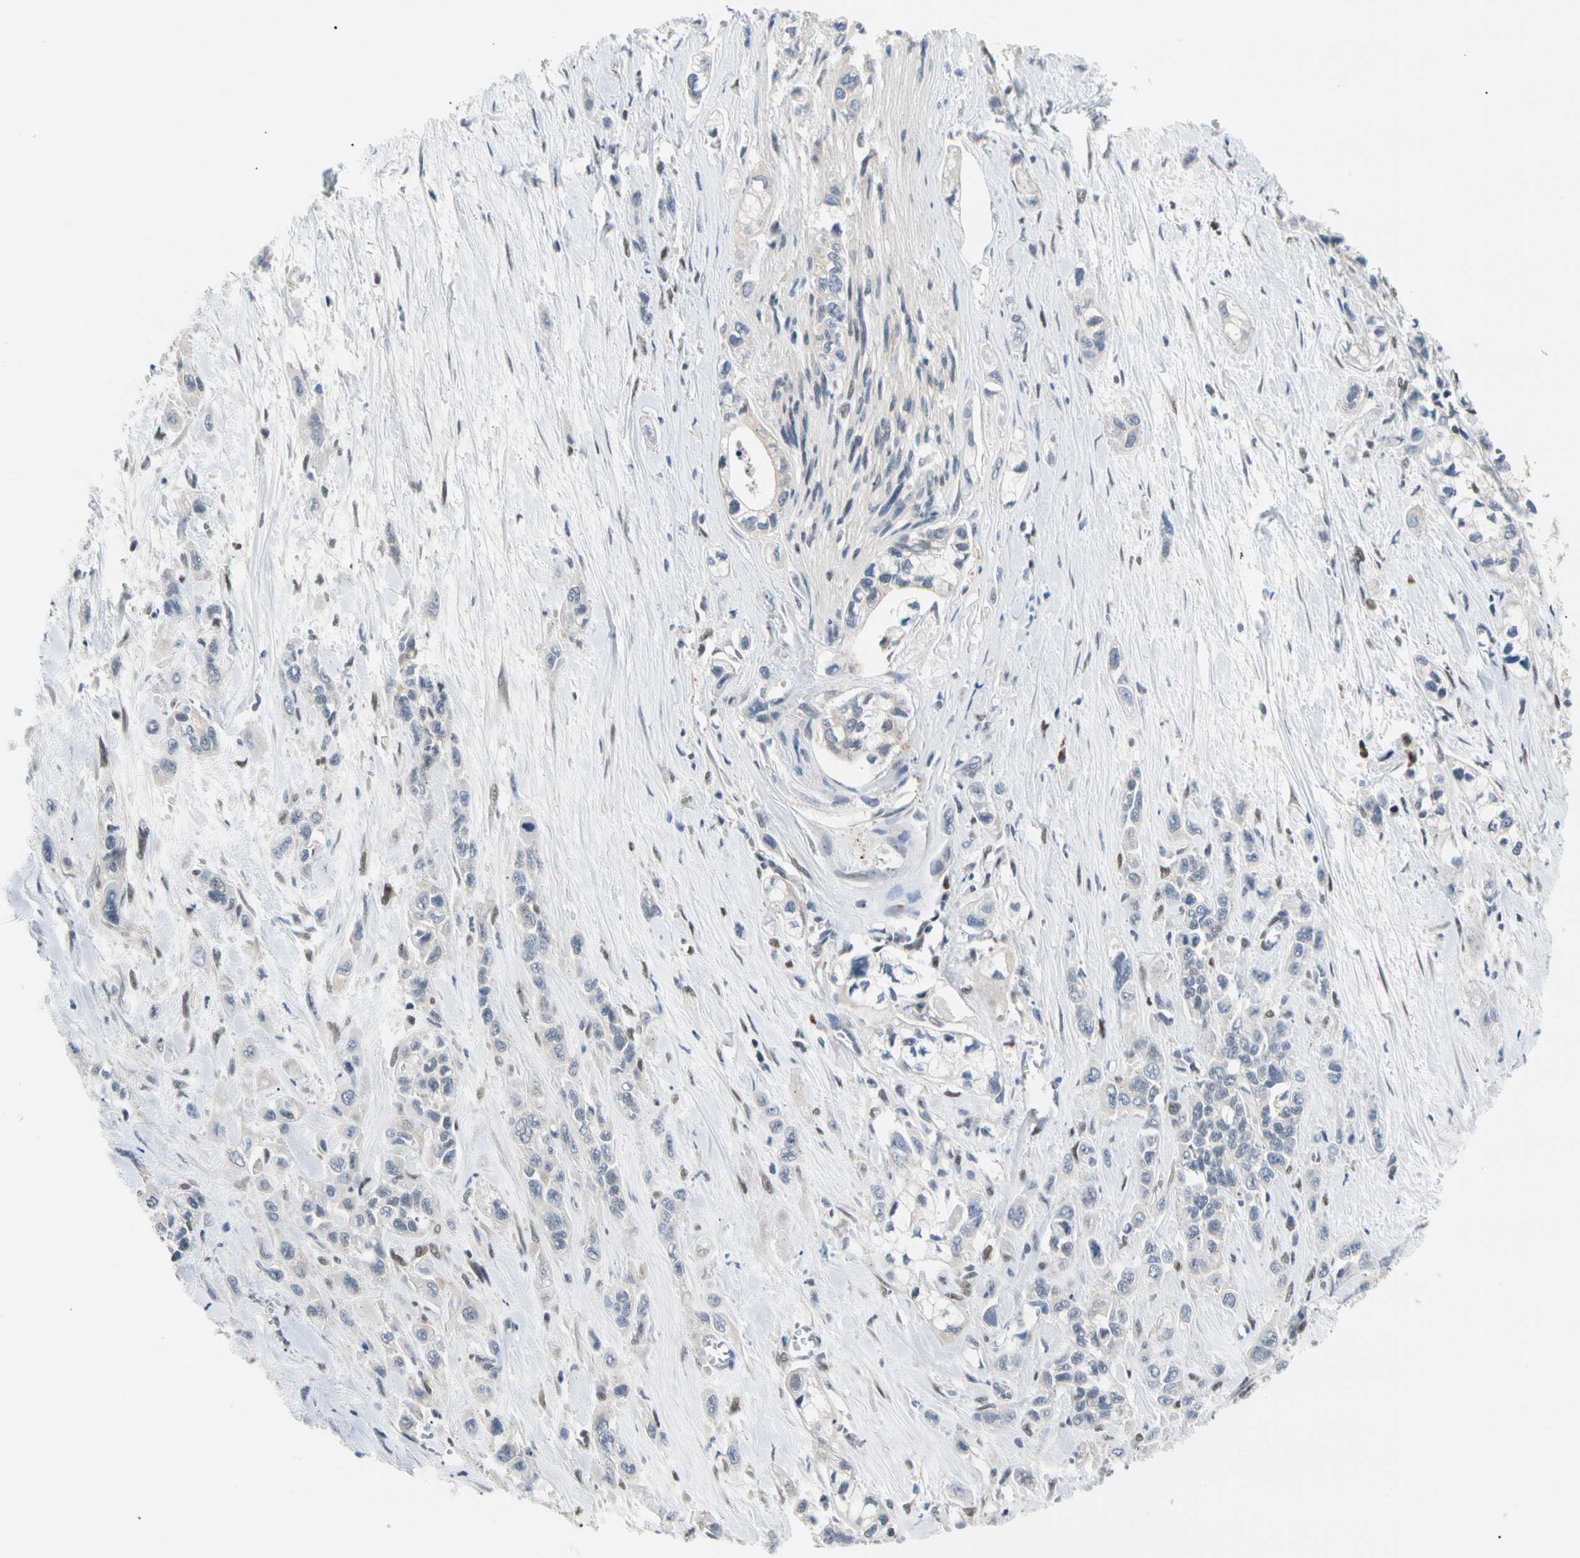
{"staining": {"intensity": "negative", "quantity": "none", "location": "none"}, "tissue": "pancreatic cancer", "cell_type": "Tumor cells", "image_type": "cancer", "snomed": [{"axis": "morphology", "description": "Adenocarcinoma, NOS"}, {"axis": "topography", "description": "Pancreas"}], "caption": "IHC micrograph of neoplastic tissue: human pancreatic cancer (adenocarcinoma) stained with DAB displays no significant protein expression in tumor cells. (DAB immunohistochemistry (IHC), high magnification).", "gene": "SEC23B", "patient": {"sex": "male", "age": 74}}